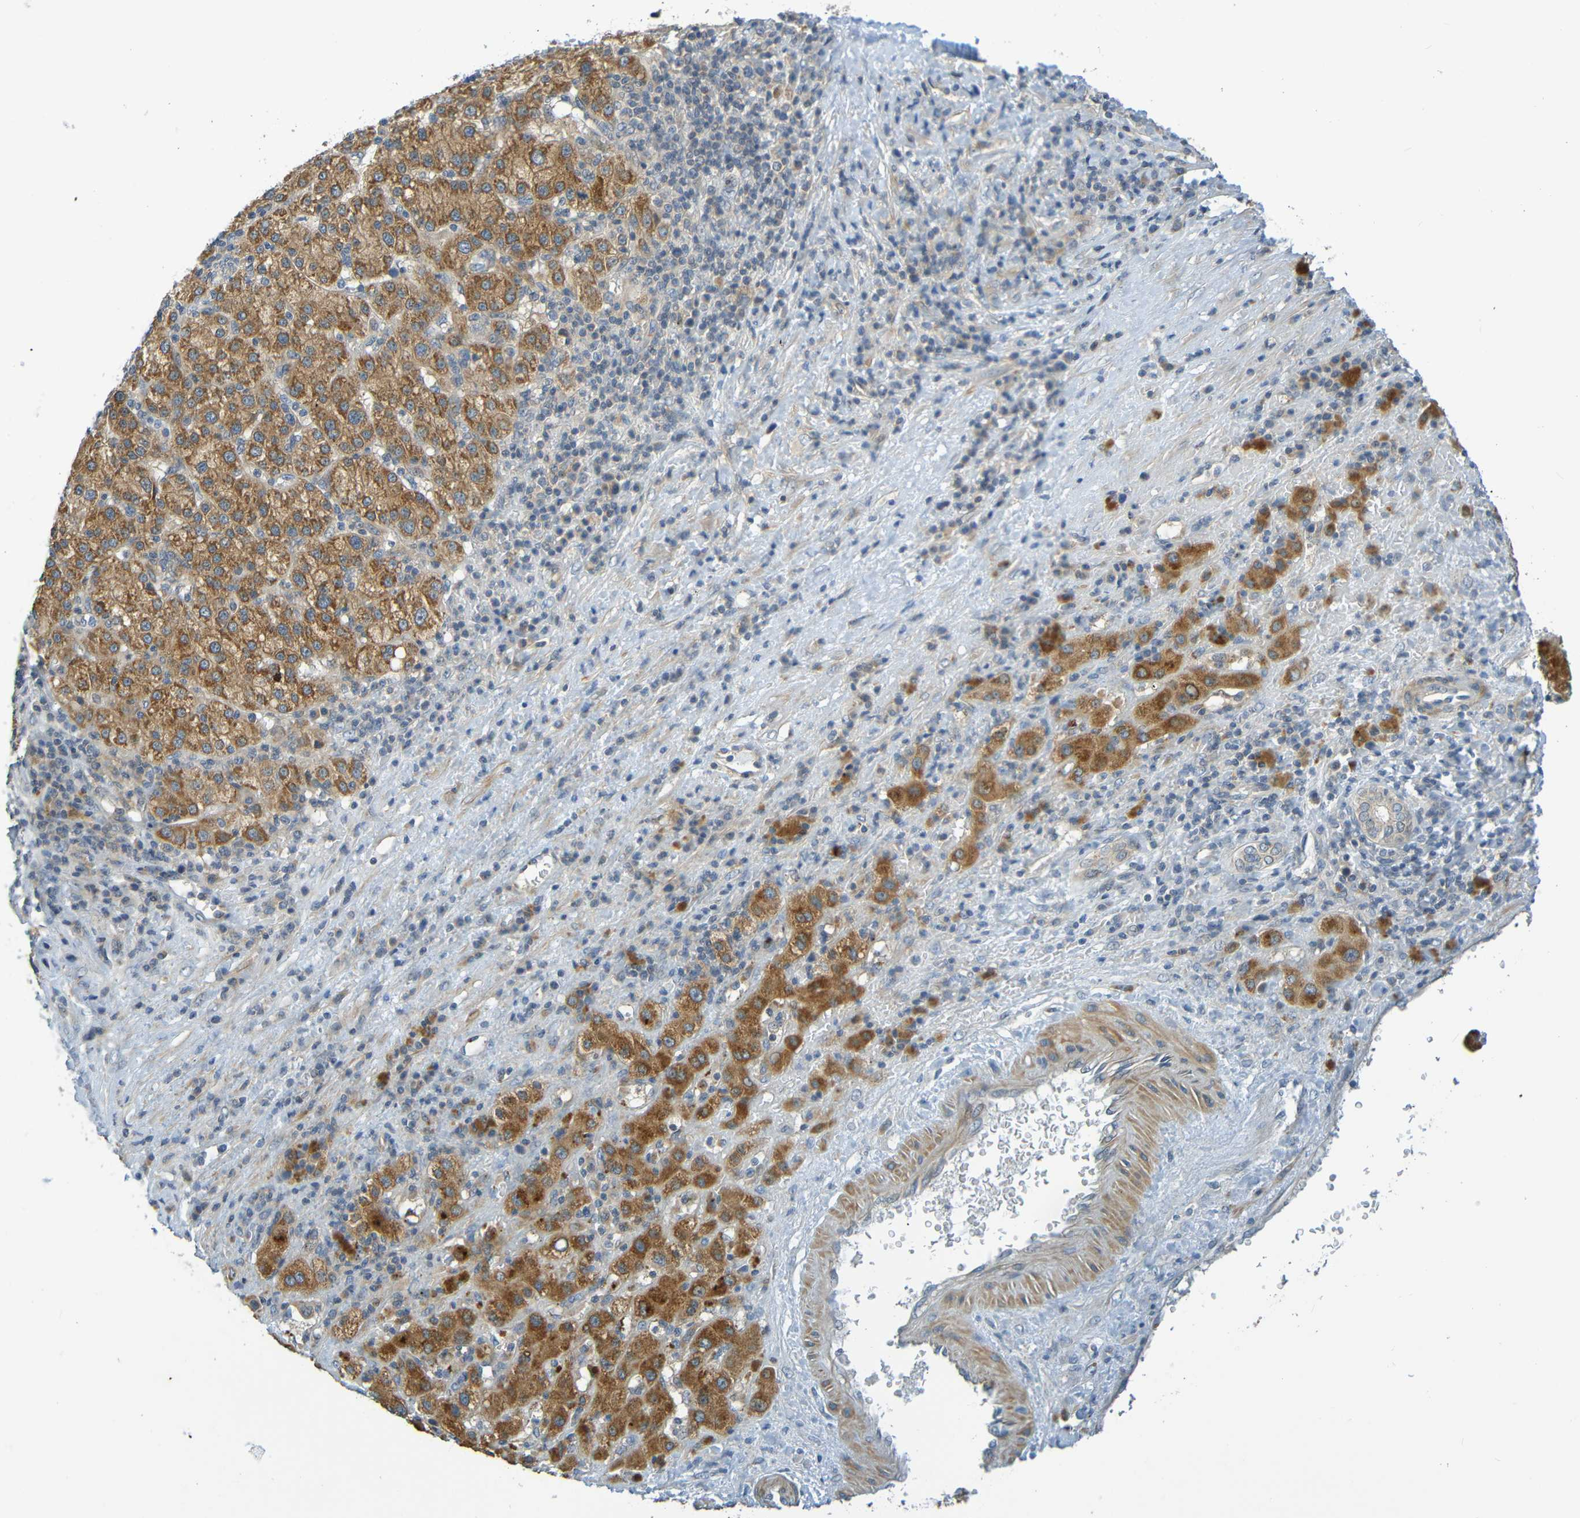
{"staining": {"intensity": "moderate", "quantity": ">75%", "location": "cytoplasmic/membranous"}, "tissue": "liver cancer", "cell_type": "Tumor cells", "image_type": "cancer", "snomed": [{"axis": "morphology", "description": "Carcinoma, Hepatocellular, NOS"}, {"axis": "topography", "description": "Liver"}], "caption": "Immunohistochemical staining of liver cancer exhibits medium levels of moderate cytoplasmic/membranous positivity in about >75% of tumor cells.", "gene": "CYP4F2", "patient": {"sex": "female", "age": 58}}